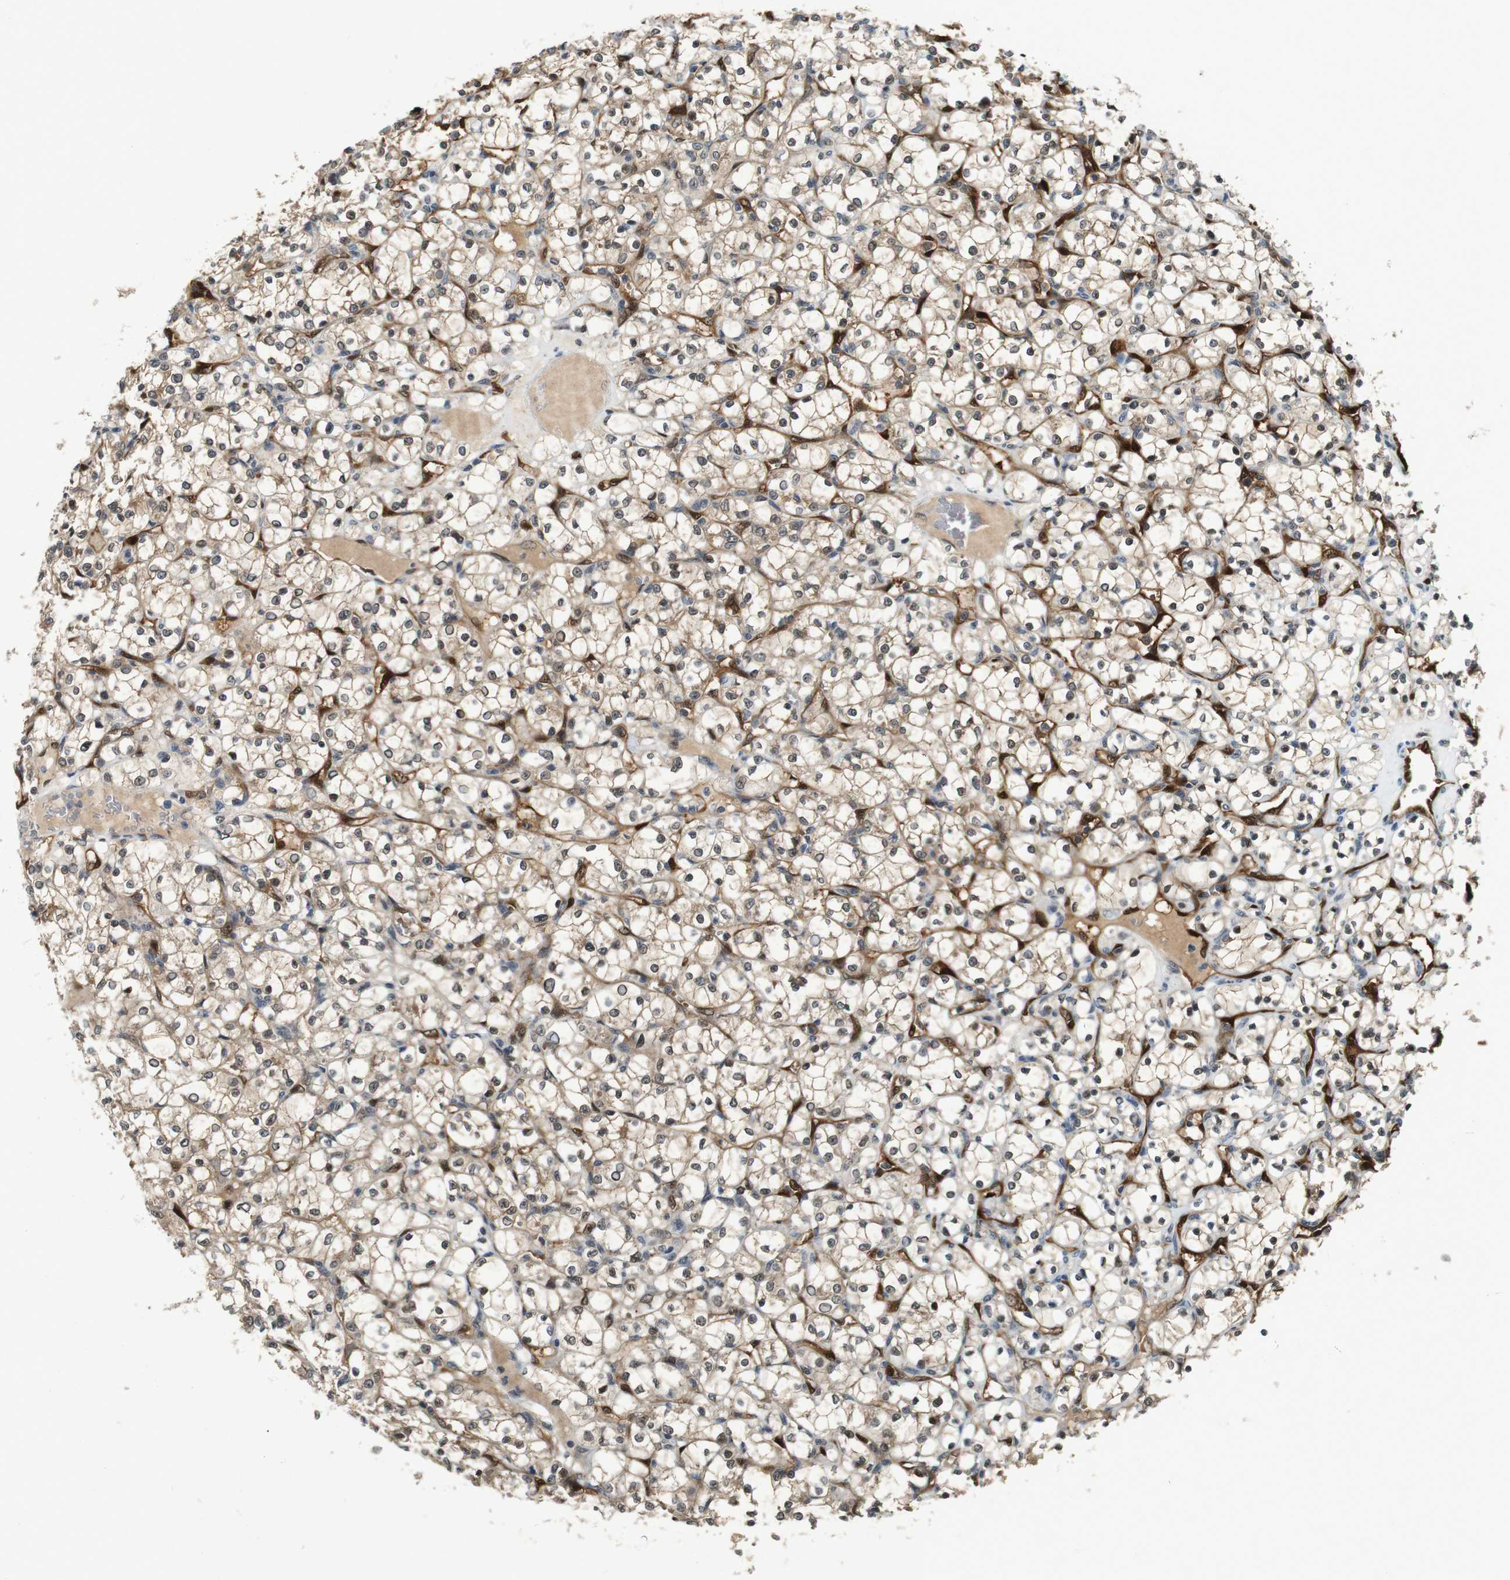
{"staining": {"intensity": "moderate", "quantity": ">75%", "location": "cytoplasmic/membranous,nuclear"}, "tissue": "renal cancer", "cell_type": "Tumor cells", "image_type": "cancer", "snomed": [{"axis": "morphology", "description": "Adenocarcinoma, NOS"}, {"axis": "topography", "description": "Kidney"}], "caption": "IHC (DAB) staining of human renal cancer reveals moderate cytoplasmic/membranous and nuclear protein positivity in about >75% of tumor cells. (DAB IHC, brown staining for protein, blue staining for nuclei).", "gene": "LXN", "patient": {"sex": "female", "age": 69}}